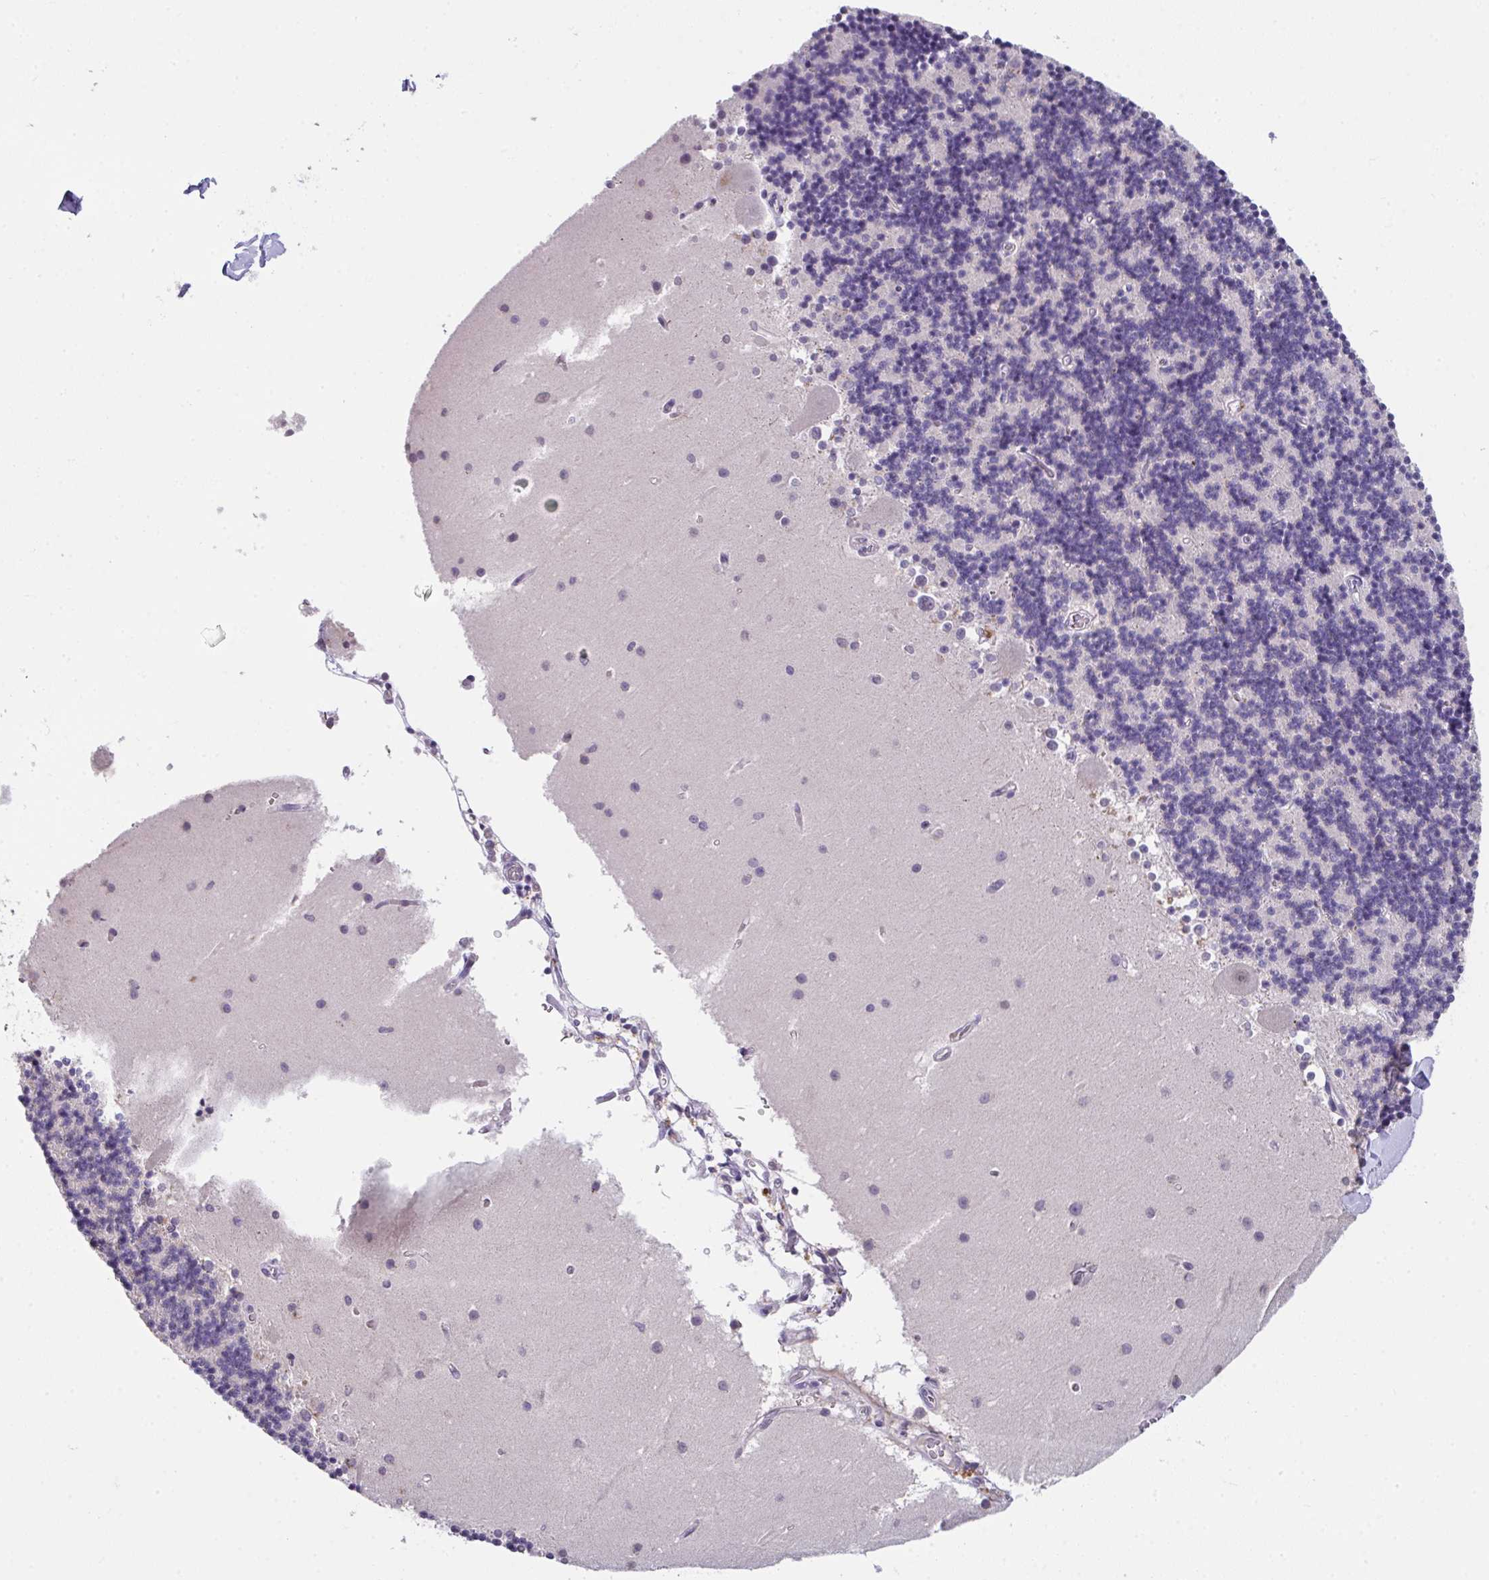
{"staining": {"intensity": "negative", "quantity": "none", "location": "none"}, "tissue": "cerebellum", "cell_type": "Cells in granular layer", "image_type": "normal", "snomed": [{"axis": "morphology", "description": "Normal tissue, NOS"}, {"axis": "topography", "description": "Cerebellum"}], "caption": "High magnification brightfield microscopy of normal cerebellum stained with DAB (brown) and counterstained with hematoxylin (blue): cells in granular layer show no significant staining. Nuclei are stained in blue.", "gene": "GLTPD2", "patient": {"sex": "male", "age": 54}}